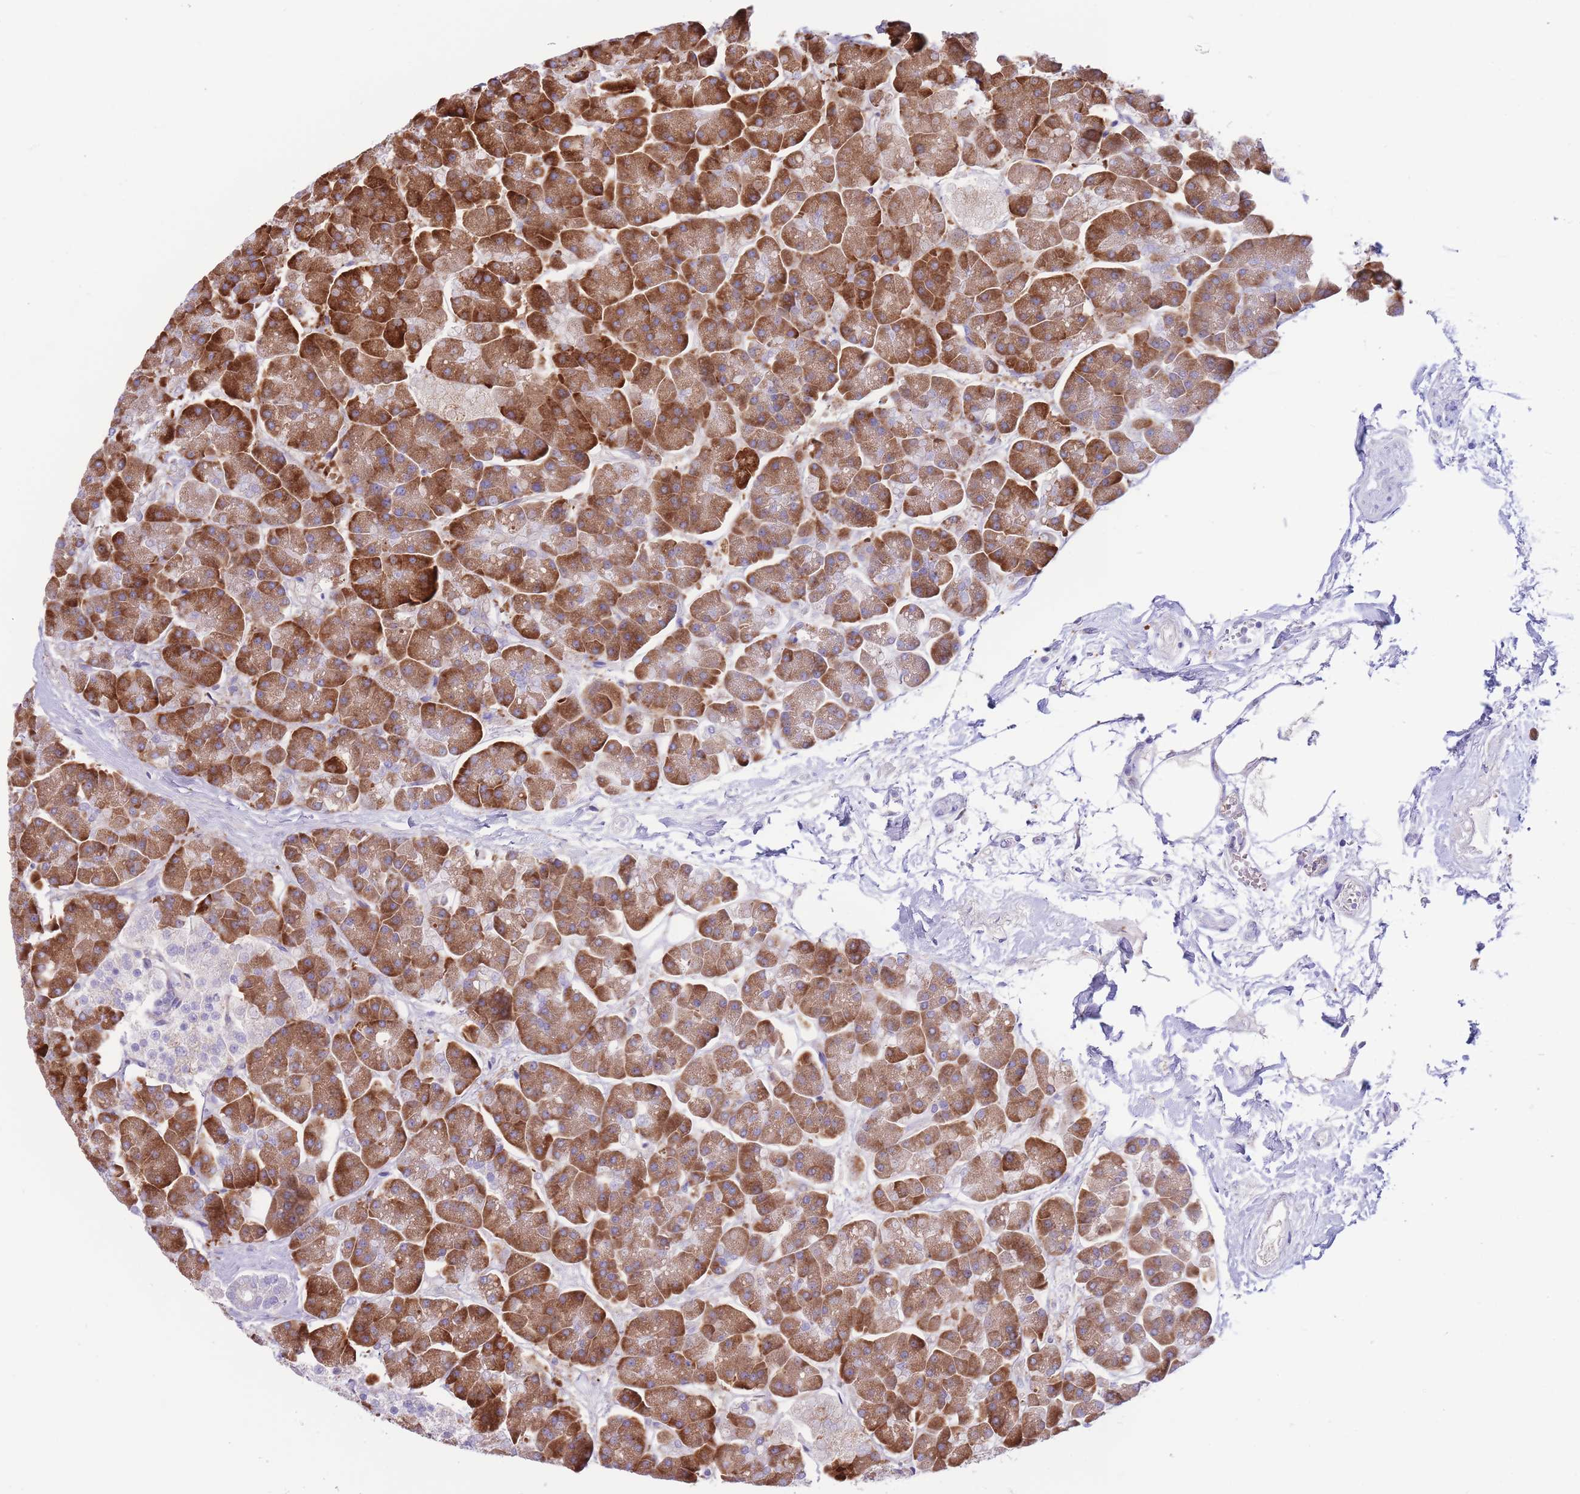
{"staining": {"intensity": "strong", "quantity": ">75%", "location": "cytoplasmic/membranous"}, "tissue": "pancreas", "cell_type": "Exocrine glandular cells", "image_type": "normal", "snomed": [{"axis": "morphology", "description": "Normal tissue, NOS"}, {"axis": "topography", "description": "Pancreas"}, {"axis": "topography", "description": "Peripheral nerve tissue"}], "caption": "This micrograph demonstrates normal pancreas stained with immunohistochemistry (IHC) to label a protein in brown. The cytoplasmic/membranous of exocrine glandular cells show strong positivity for the protein. Nuclei are counter-stained blue.", "gene": "DET1", "patient": {"sex": "male", "age": 54}}